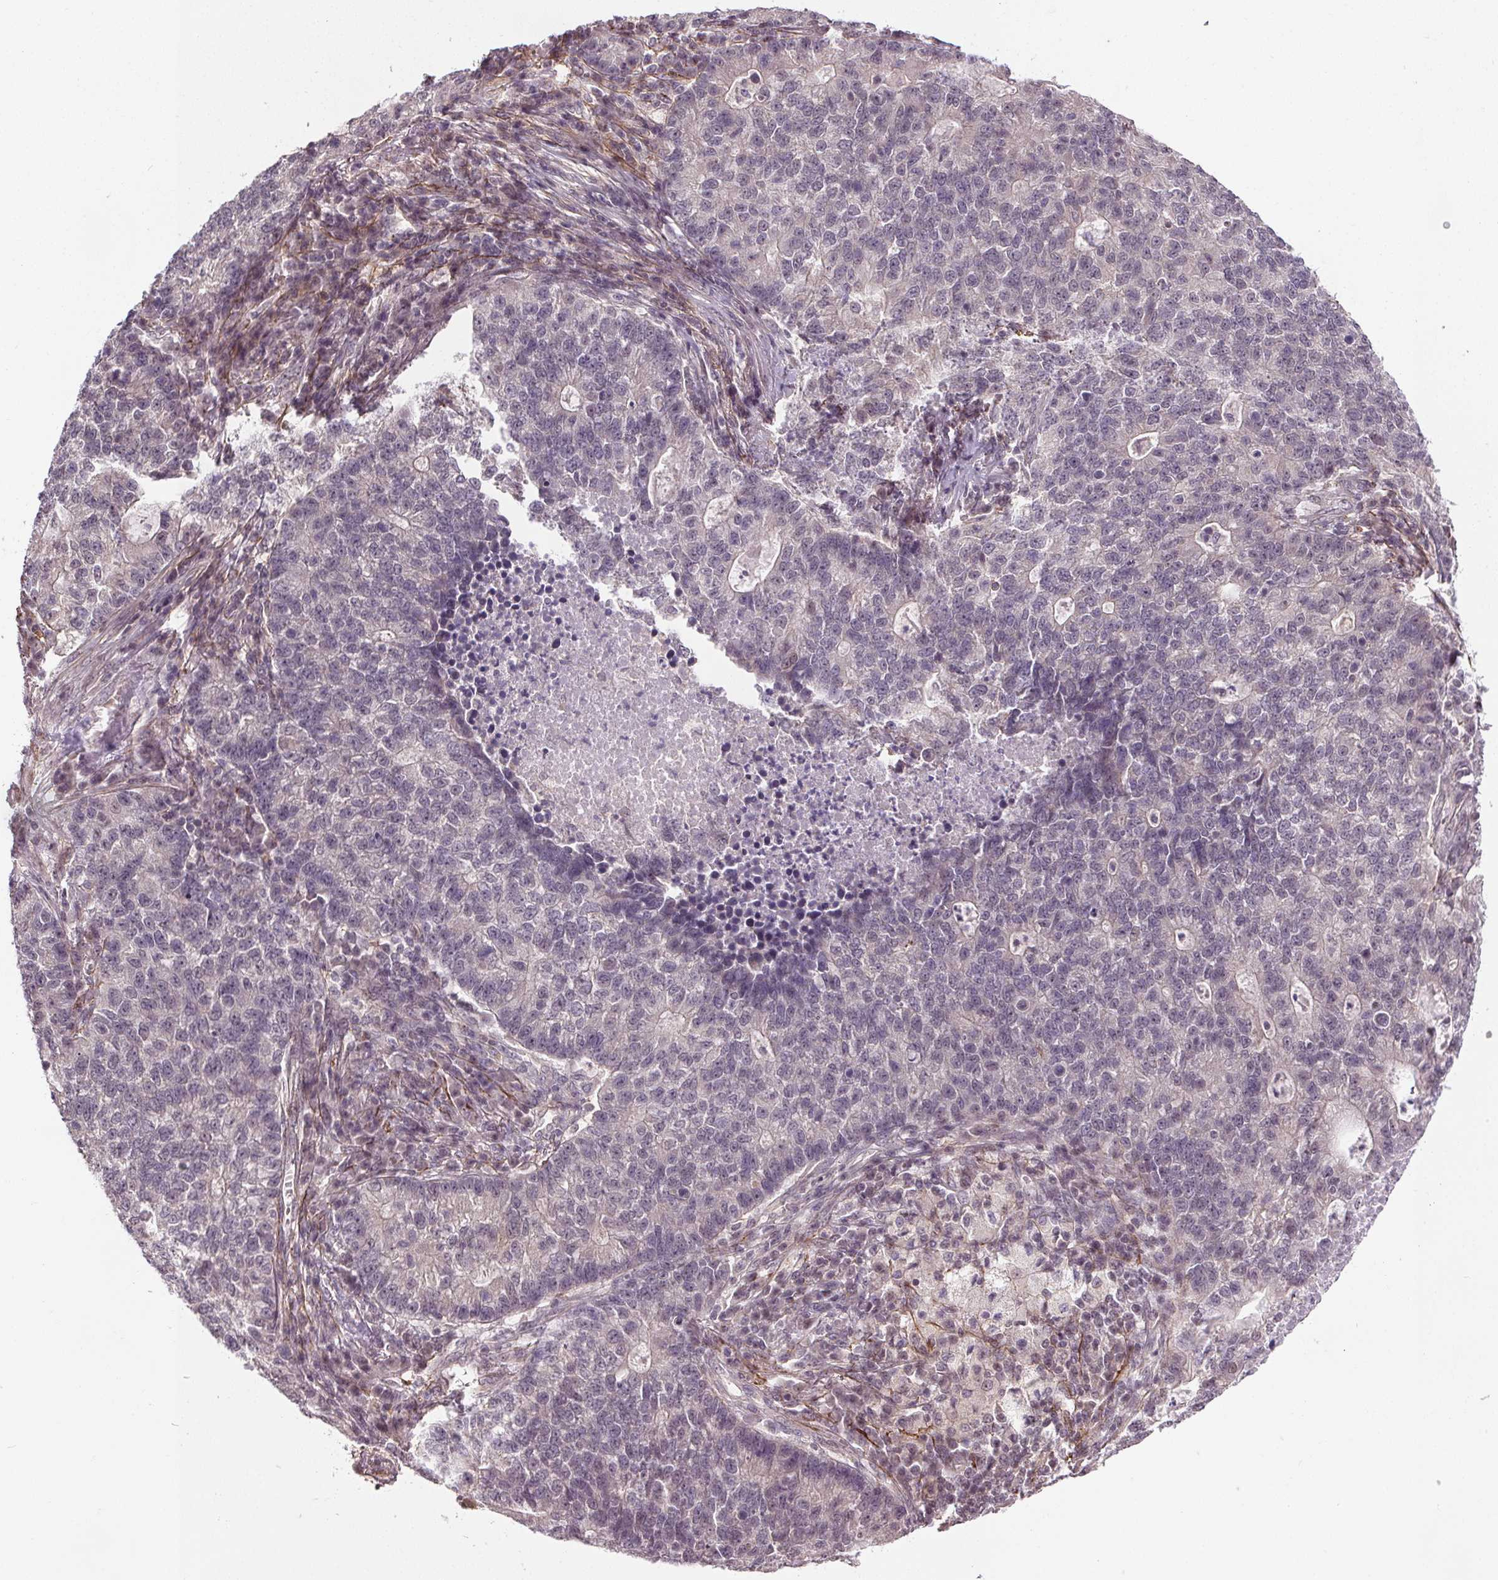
{"staining": {"intensity": "negative", "quantity": "none", "location": "none"}, "tissue": "lung cancer", "cell_type": "Tumor cells", "image_type": "cancer", "snomed": [{"axis": "morphology", "description": "Adenocarcinoma, NOS"}, {"axis": "topography", "description": "Lung"}], "caption": "The micrograph shows no staining of tumor cells in adenocarcinoma (lung).", "gene": "KIAA0232", "patient": {"sex": "male", "age": 57}}